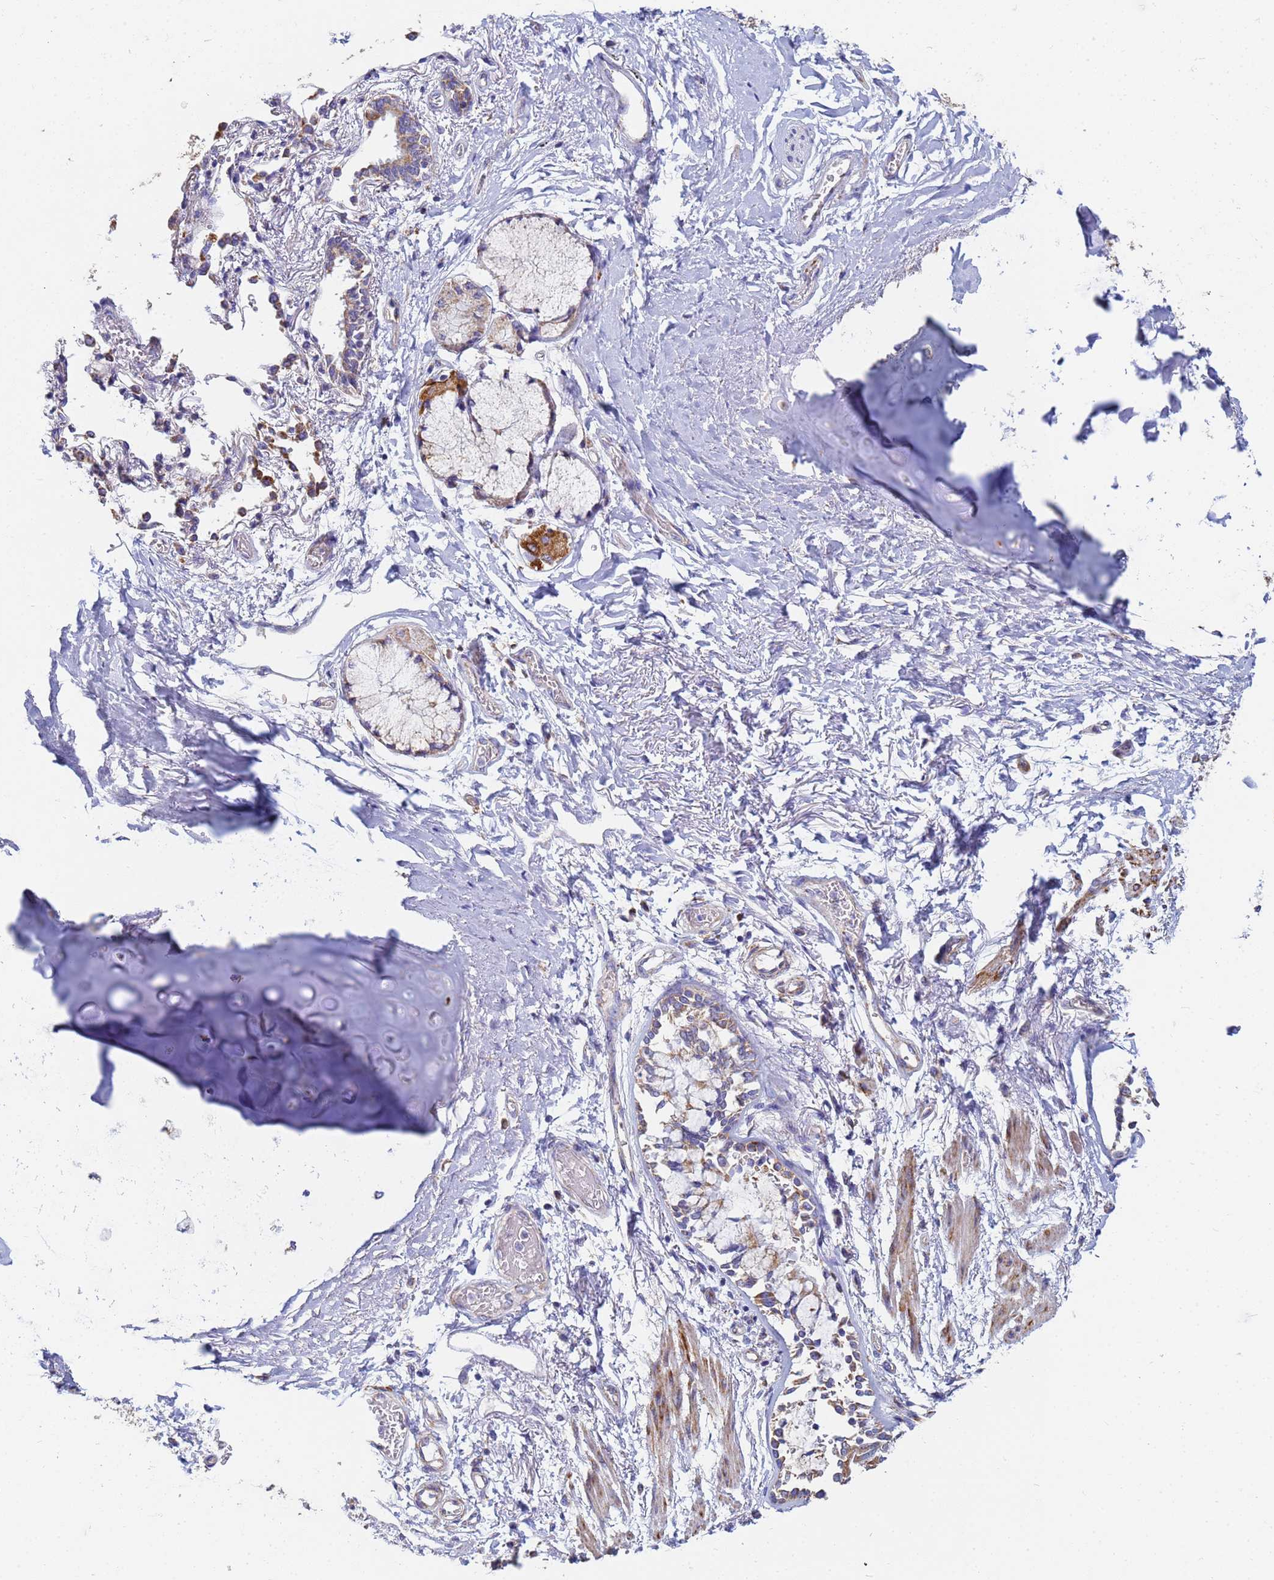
{"staining": {"intensity": "negative", "quantity": "none", "location": "none"}, "tissue": "adipose tissue", "cell_type": "Adipocytes", "image_type": "normal", "snomed": [{"axis": "morphology", "description": "Normal tissue, NOS"}, {"axis": "topography", "description": "Cartilage tissue"}], "caption": "The IHC micrograph has no significant staining in adipocytes of adipose tissue. (DAB immunohistochemistry with hematoxylin counter stain).", "gene": "UQCRHL", "patient": {"sex": "male", "age": 73}}